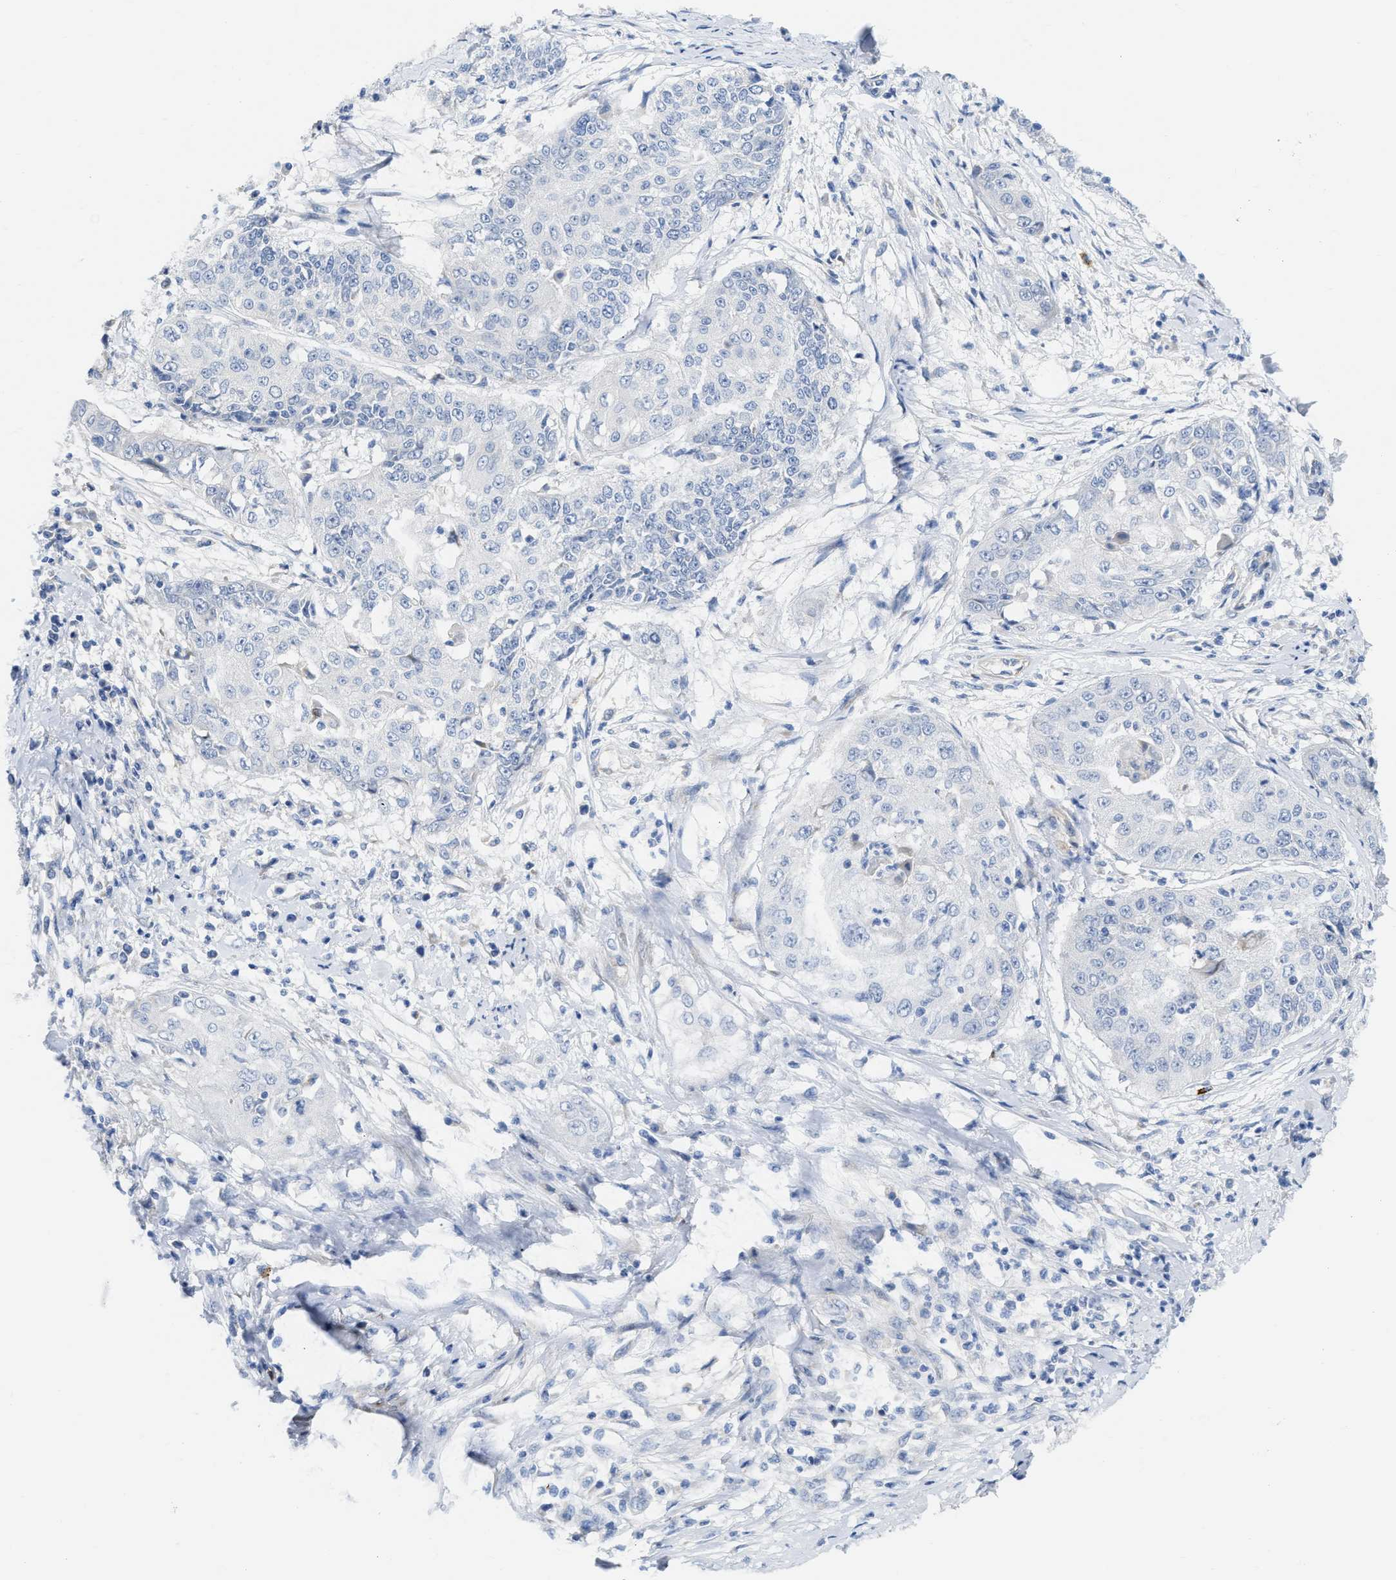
{"staining": {"intensity": "negative", "quantity": "none", "location": "none"}, "tissue": "cervical cancer", "cell_type": "Tumor cells", "image_type": "cancer", "snomed": [{"axis": "morphology", "description": "Squamous cell carcinoma, NOS"}, {"axis": "topography", "description": "Cervix"}], "caption": "Micrograph shows no protein positivity in tumor cells of cervical cancer tissue.", "gene": "FHL1", "patient": {"sex": "female", "age": 64}}